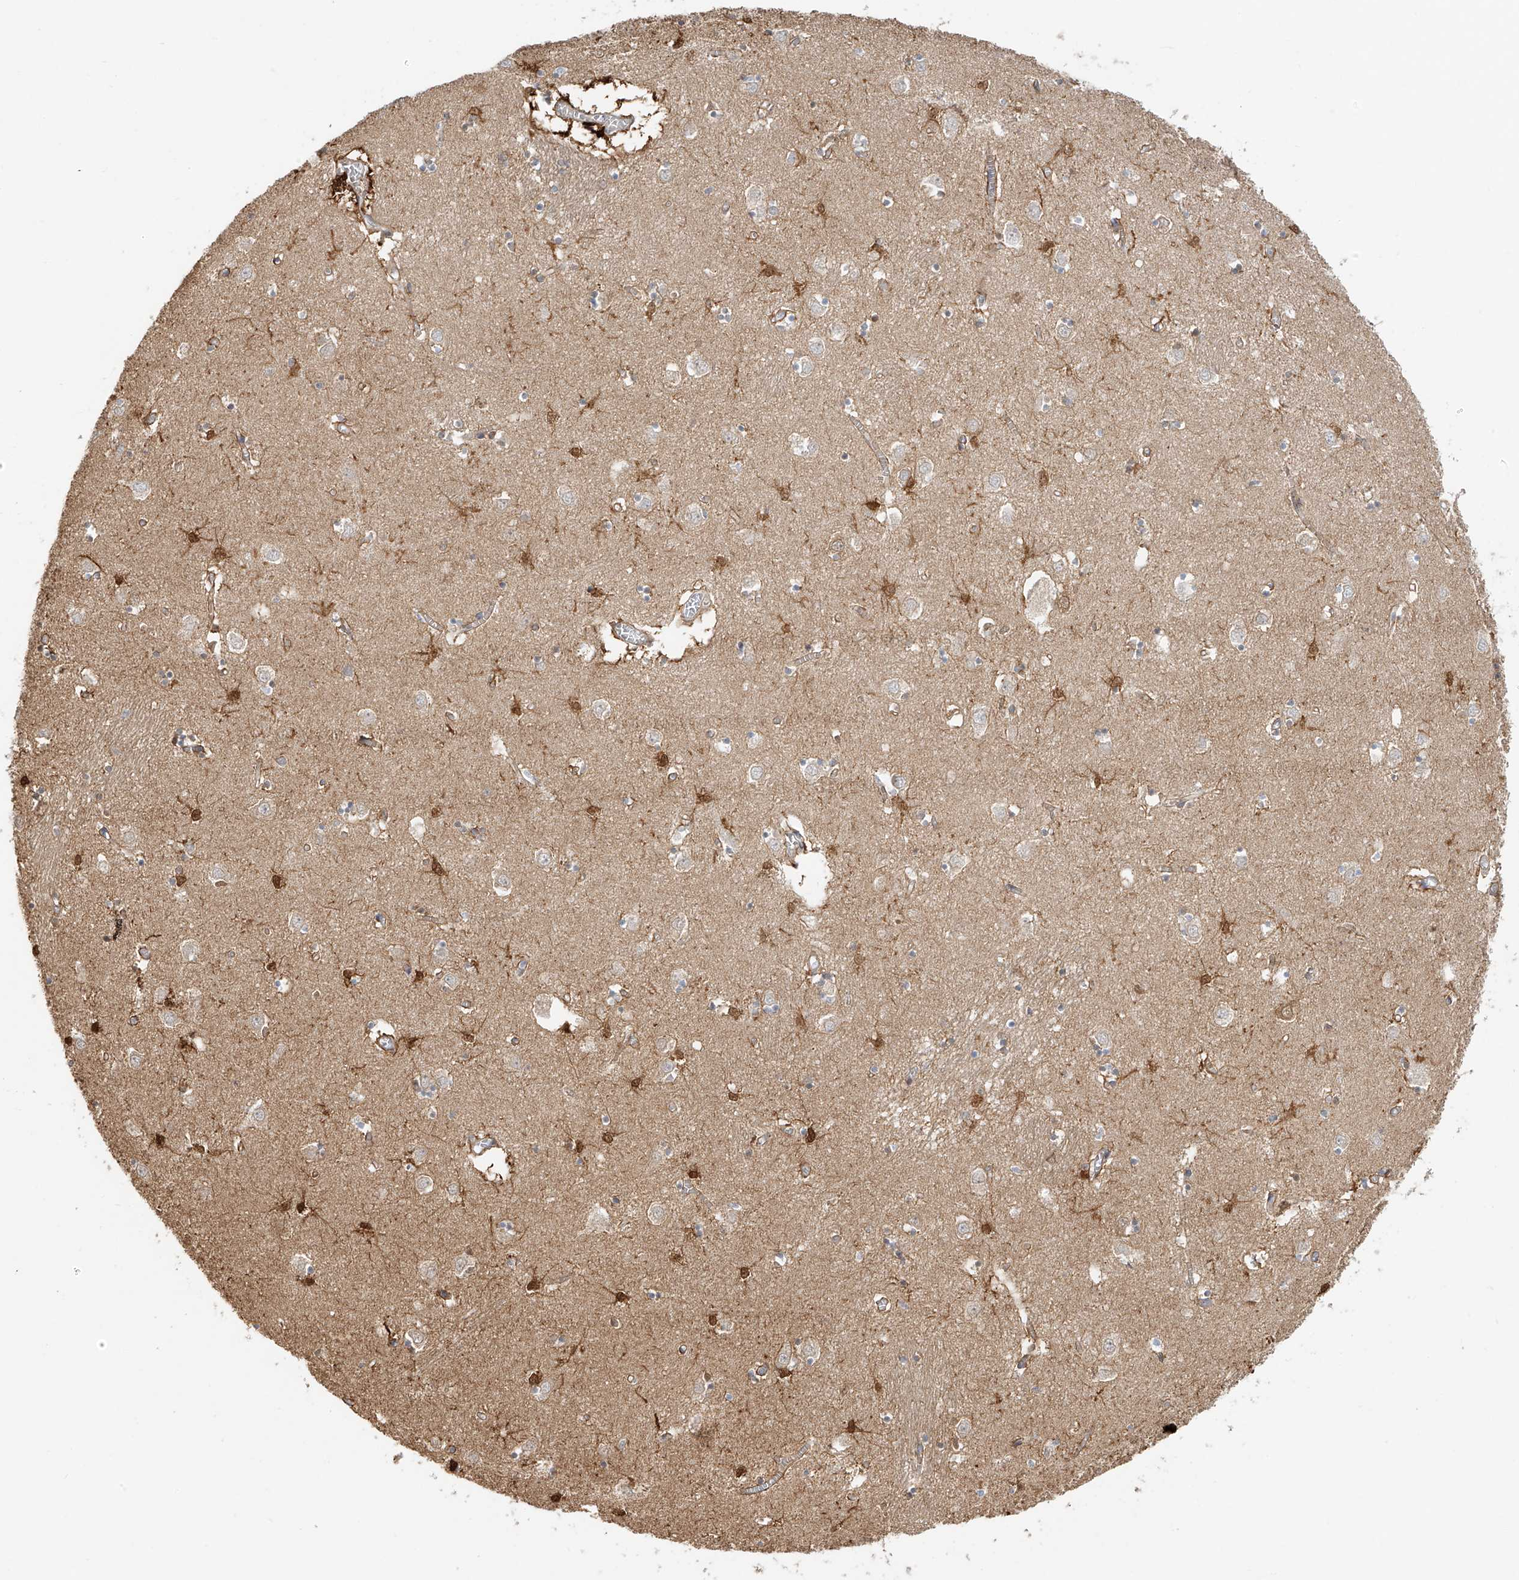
{"staining": {"intensity": "moderate", "quantity": "<25%", "location": "cytoplasmic/membranous,nuclear"}, "tissue": "caudate", "cell_type": "Glial cells", "image_type": "normal", "snomed": [{"axis": "morphology", "description": "Normal tissue, NOS"}, {"axis": "topography", "description": "Lateral ventricle wall"}], "caption": "A micrograph of caudate stained for a protein shows moderate cytoplasmic/membranous,nuclear brown staining in glial cells. (DAB (3,3'-diaminobenzidine) IHC with brightfield microscopy, high magnification).", "gene": "UPK1B", "patient": {"sex": "male", "age": 70}}